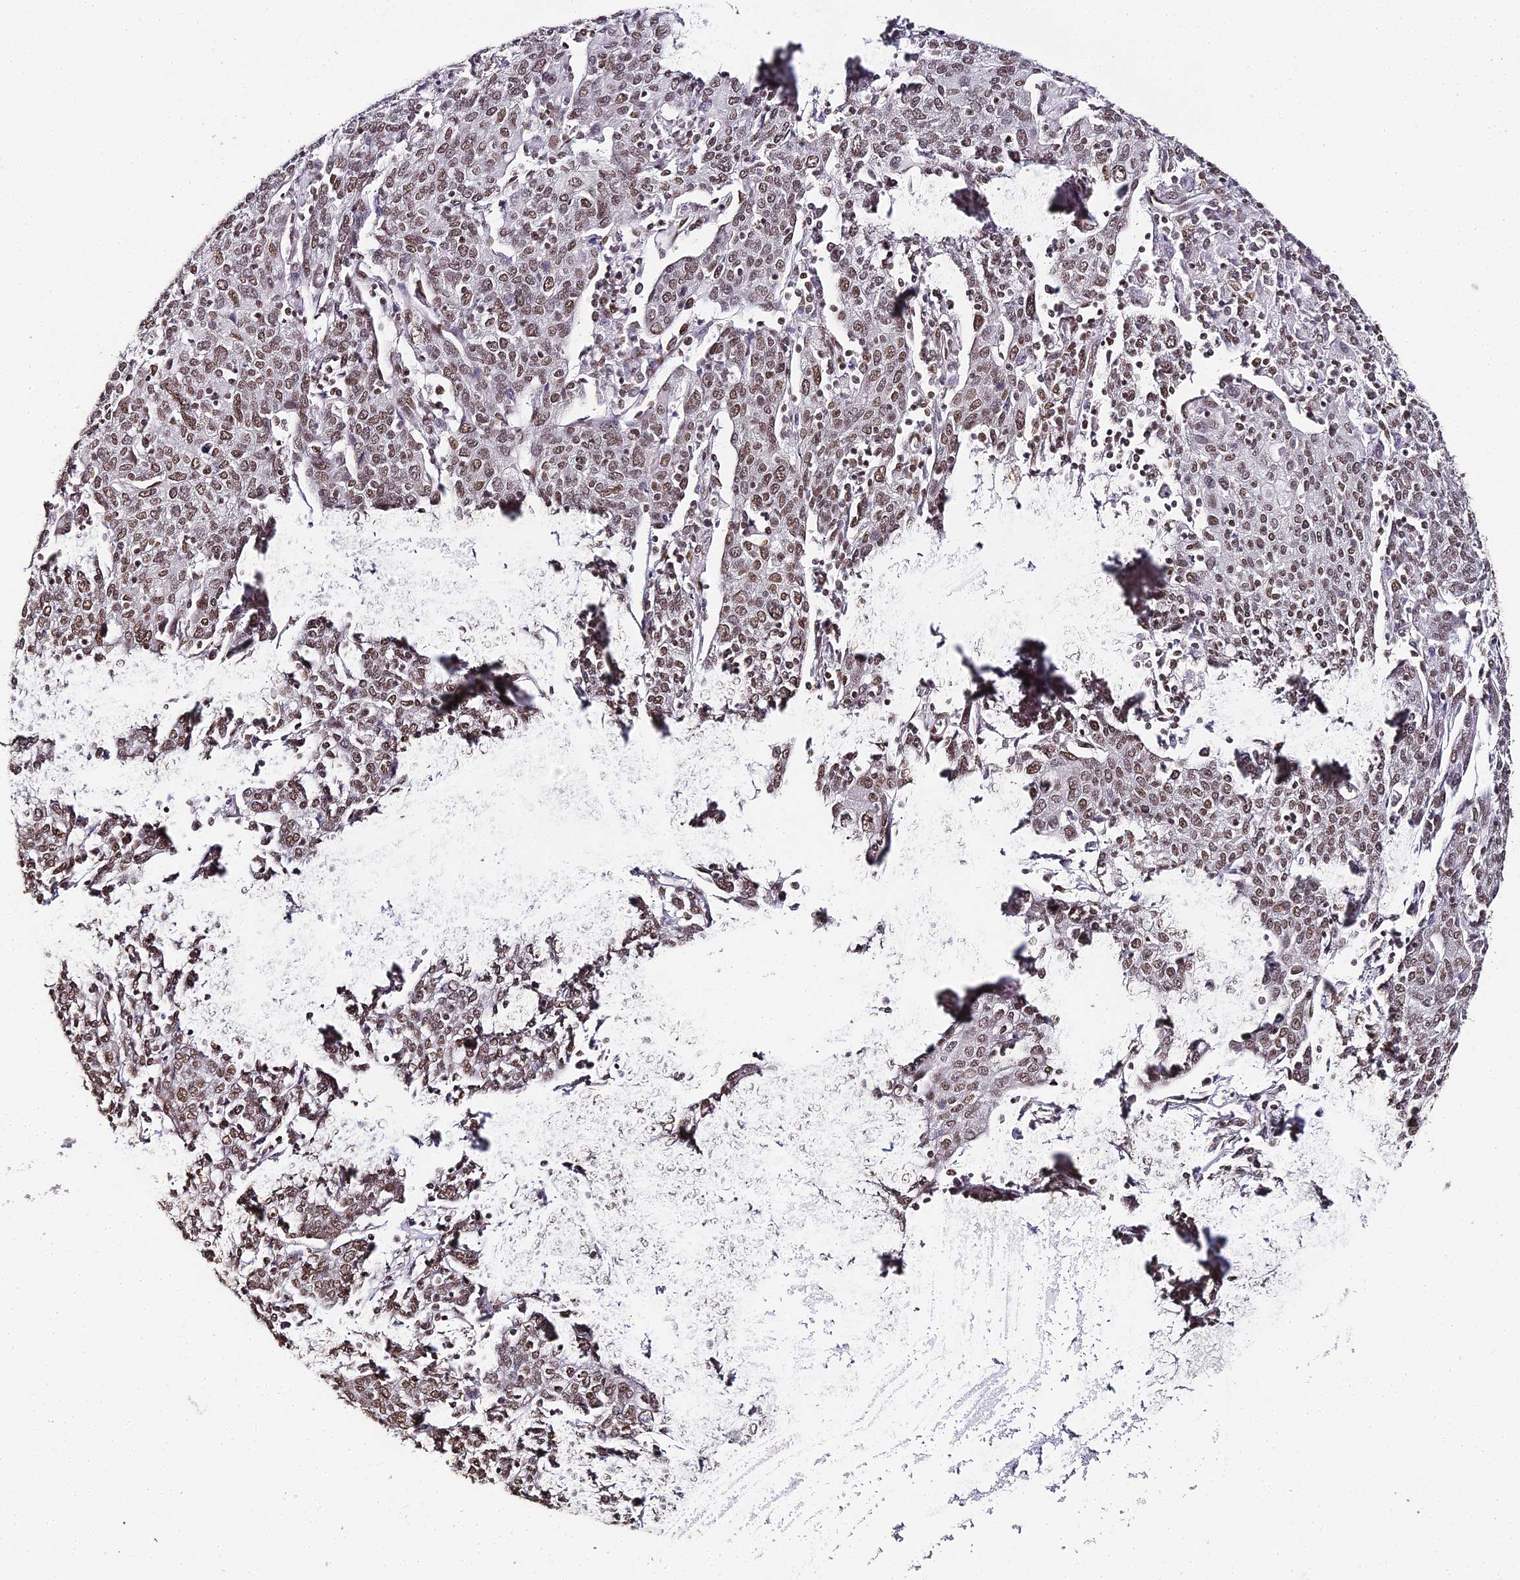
{"staining": {"intensity": "moderate", "quantity": ">75%", "location": "nuclear"}, "tissue": "cervical cancer", "cell_type": "Tumor cells", "image_type": "cancer", "snomed": [{"axis": "morphology", "description": "Squamous cell carcinoma, NOS"}, {"axis": "topography", "description": "Cervix"}], "caption": "The micrograph shows immunohistochemical staining of cervical cancer (squamous cell carcinoma). There is moderate nuclear expression is present in approximately >75% of tumor cells. (DAB = brown stain, brightfield microscopy at high magnification).", "gene": "HNRNPA1", "patient": {"sex": "female", "age": 67}}